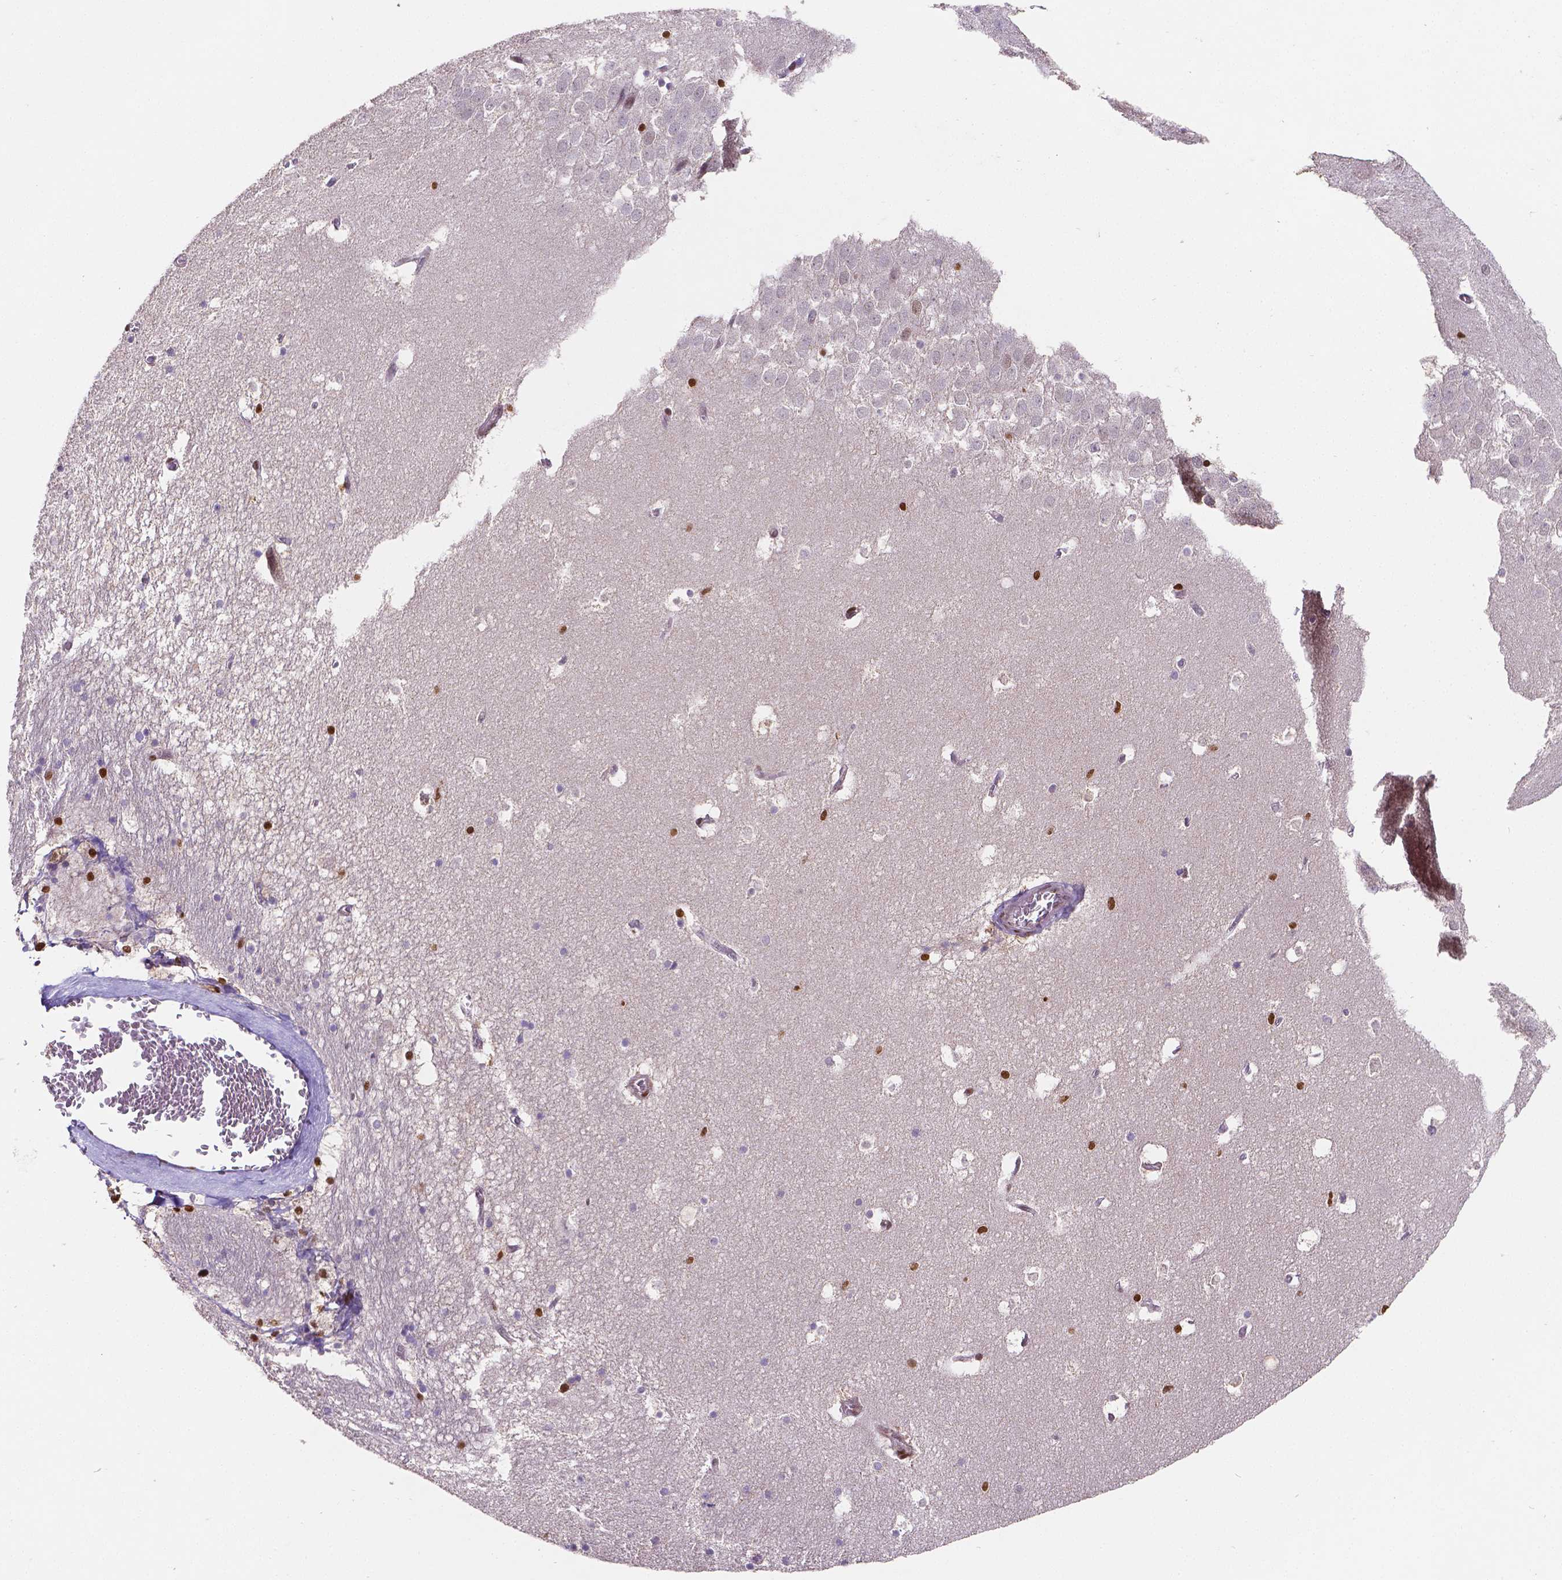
{"staining": {"intensity": "strong", "quantity": "<25%", "location": "nuclear"}, "tissue": "hippocampus", "cell_type": "Glial cells", "image_type": "normal", "snomed": [{"axis": "morphology", "description": "Normal tissue, NOS"}, {"axis": "topography", "description": "Hippocampus"}], "caption": "Approximately <25% of glial cells in normal human hippocampus exhibit strong nuclear protein expression as visualized by brown immunohistochemical staining.", "gene": "MEF2C", "patient": {"sex": "male", "age": 45}}